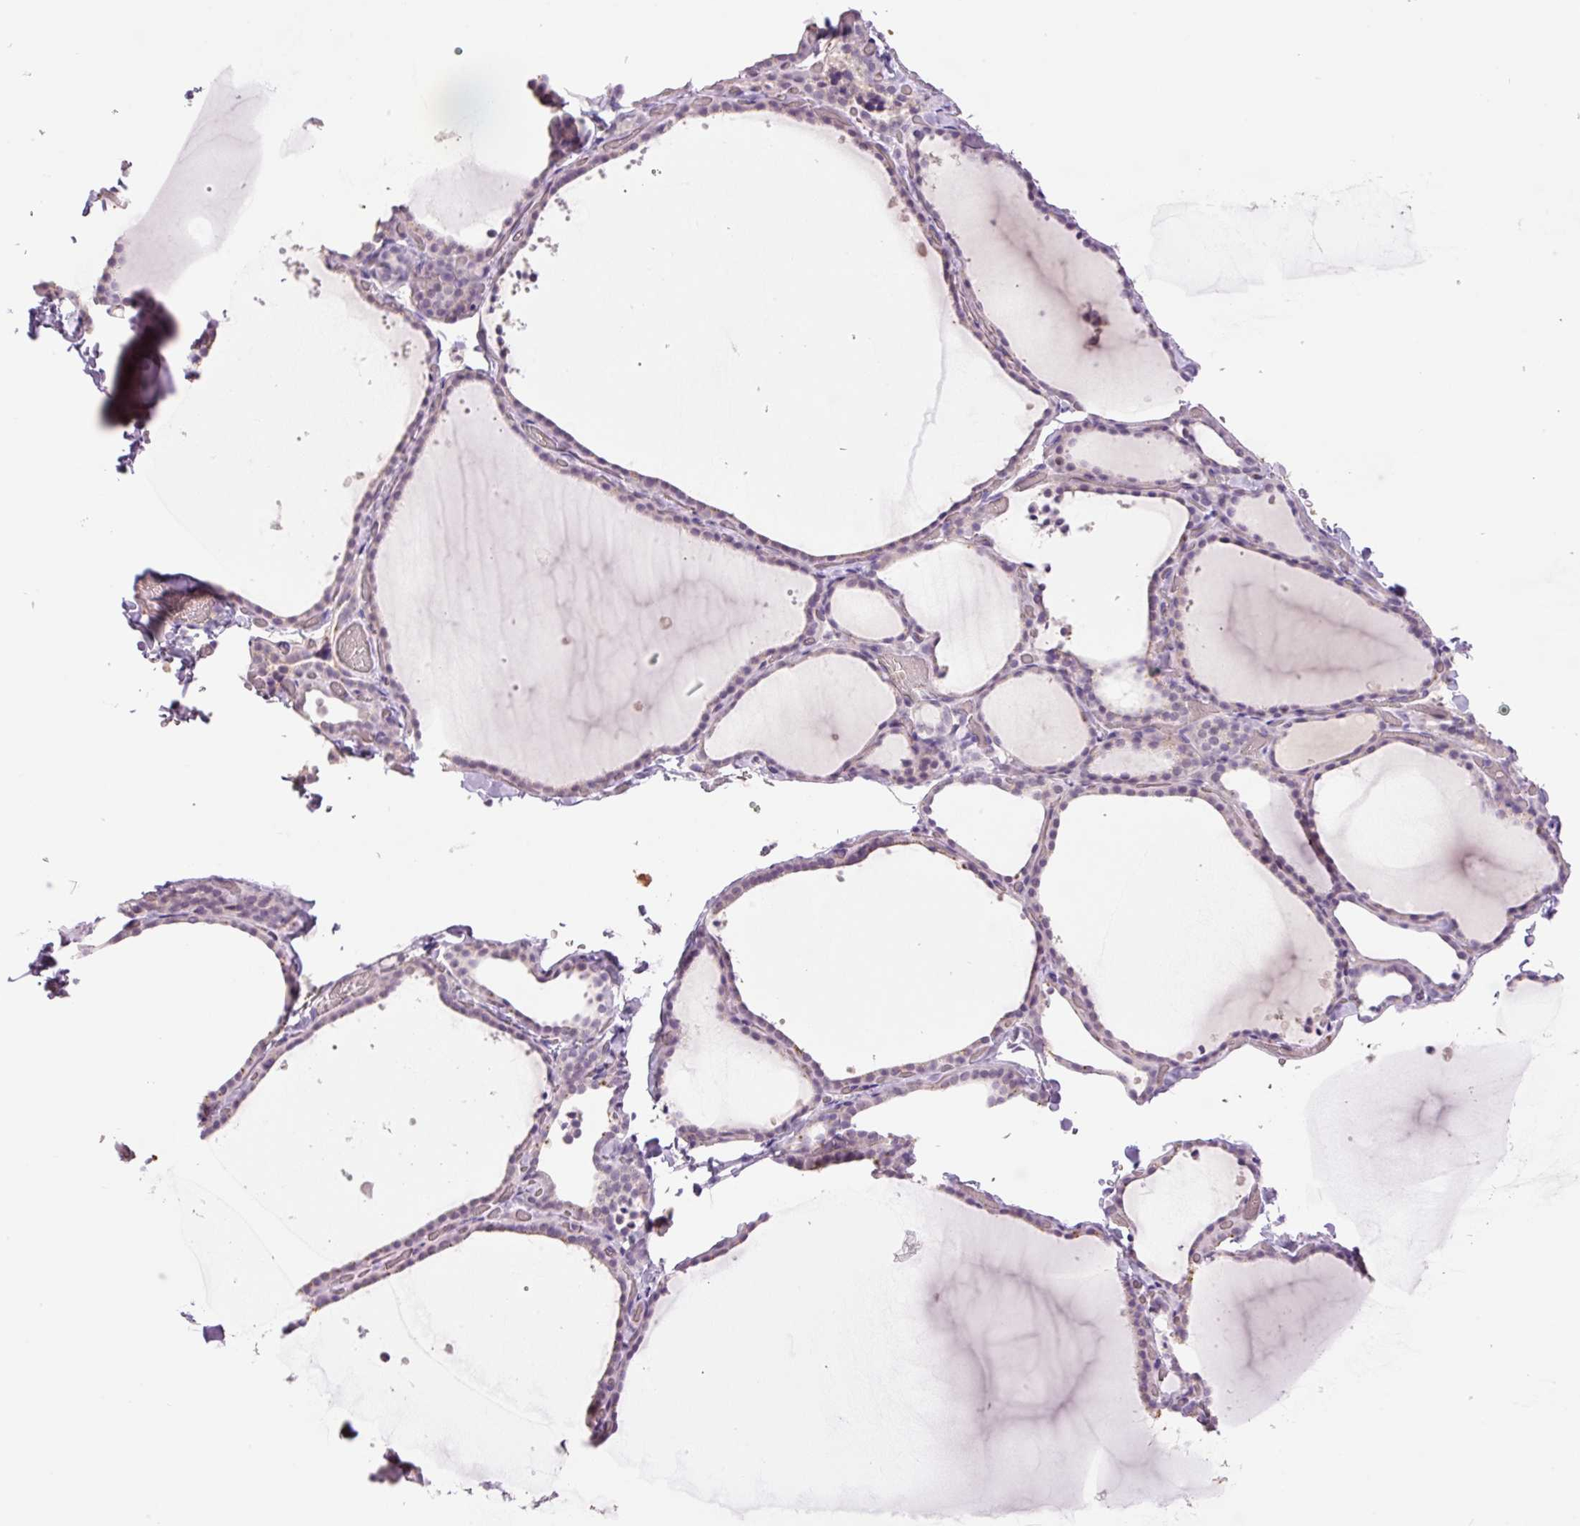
{"staining": {"intensity": "negative", "quantity": "none", "location": "none"}, "tissue": "thyroid gland", "cell_type": "Glandular cells", "image_type": "normal", "snomed": [{"axis": "morphology", "description": "Normal tissue, NOS"}, {"axis": "topography", "description": "Thyroid gland"}], "caption": "Histopathology image shows no significant protein expression in glandular cells of normal thyroid gland.", "gene": "LY6G6D", "patient": {"sex": "female", "age": 22}}